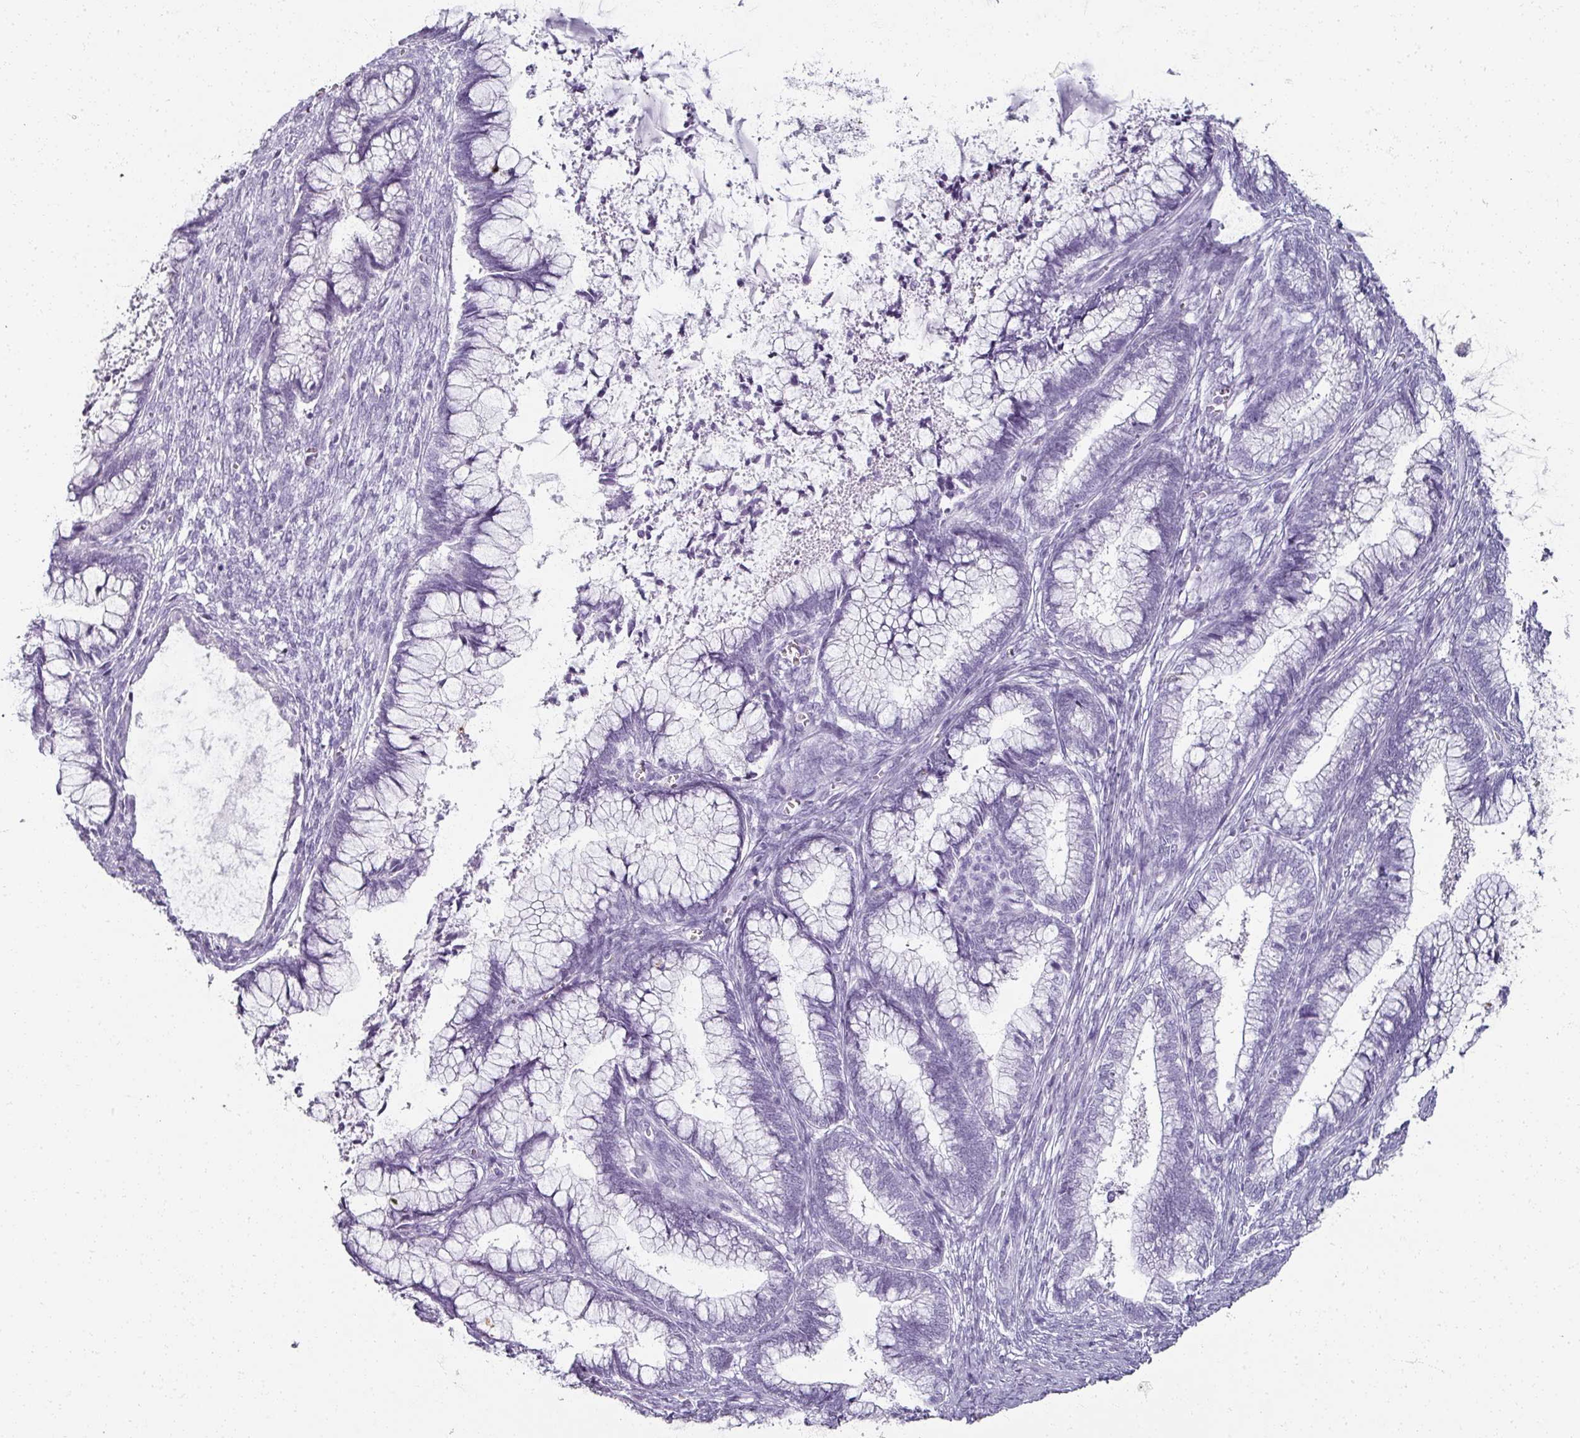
{"staining": {"intensity": "negative", "quantity": "none", "location": "none"}, "tissue": "cervical cancer", "cell_type": "Tumor cells", "image_type": "cancer", "snomed": [{"axis": "morphology", "description": "Adenocarcinoma, NOS"}, {"axis": "topography", "description": "Cervix"}], "caption": "Tumor cells show no significant protein positivity in cervical cancer.", "gene": "REG3G", "patient": {"sex": "female", "age": 44}}